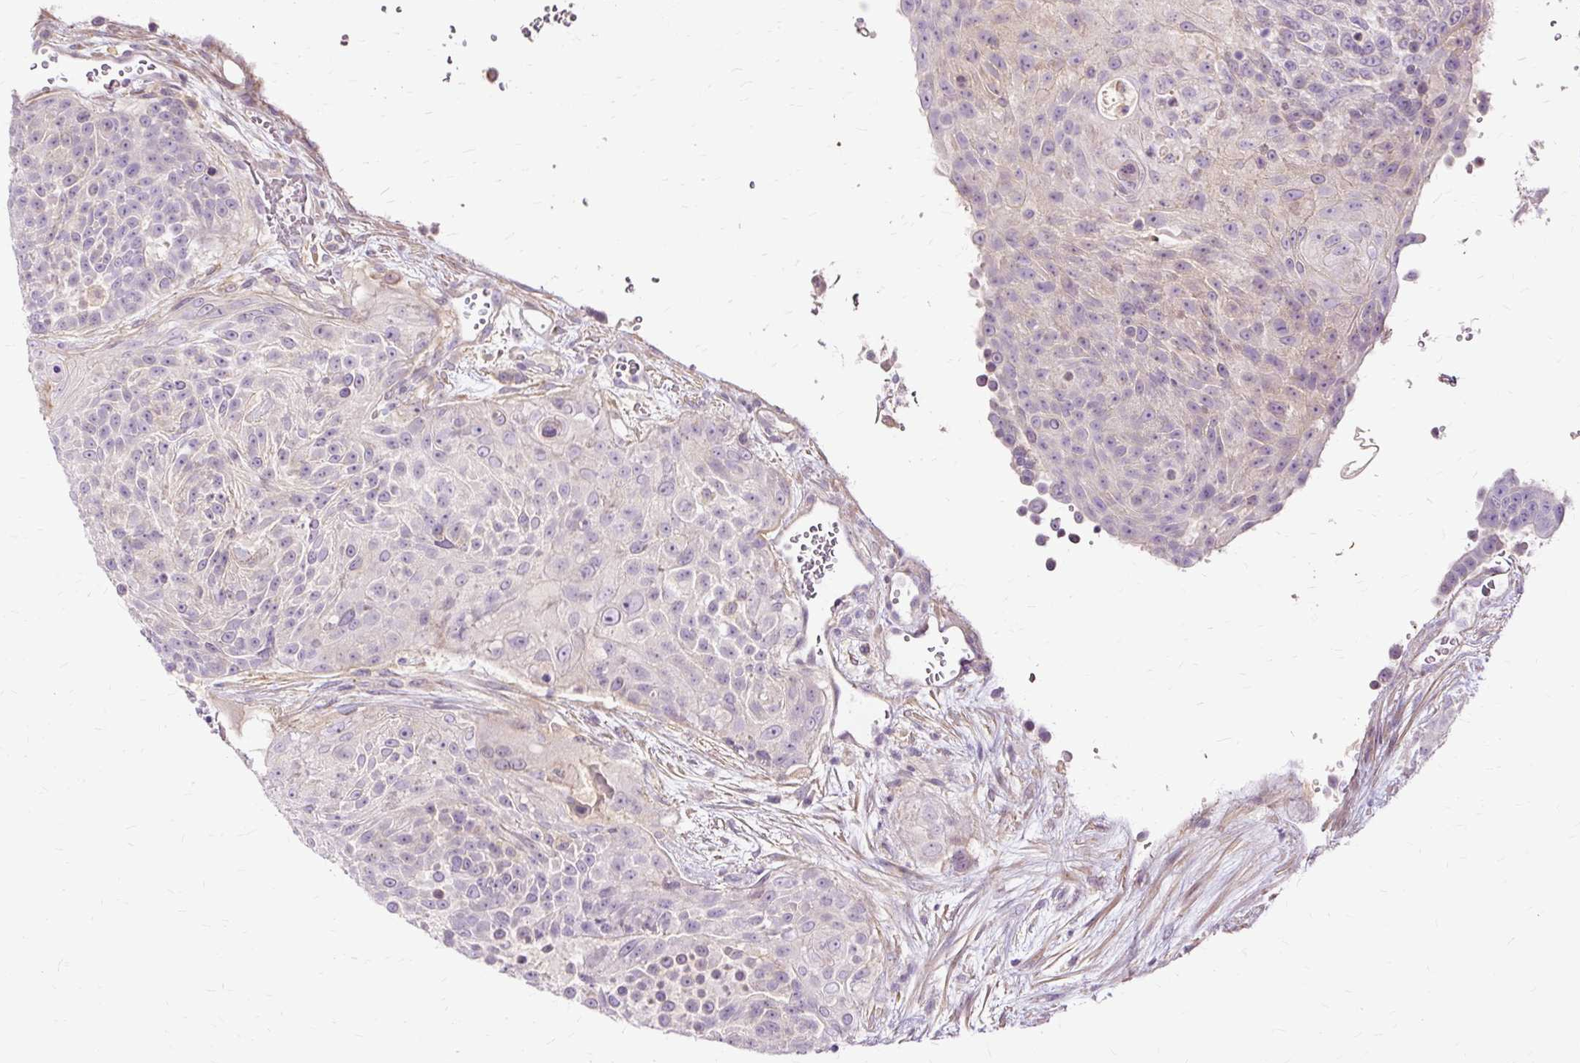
{"staining": {"intensity": "negative", "quantity": "none", "location": "none"}, "tissue": "urothelial cancer", "cell_type": "Tumor cells", "image_type": "cancer", "snomed": [{"axis": "morphology", "description": "Urothelial carcinoma, High grade"}, {"axis": "topography", "description": "Urinary bladder"}], "caption": "Tumor cells are negative for brown protein staining in urothelial carcinoma (high-grade).", "gene": "TSPAN8", "patient": {"sex": "female", "age": 63}}